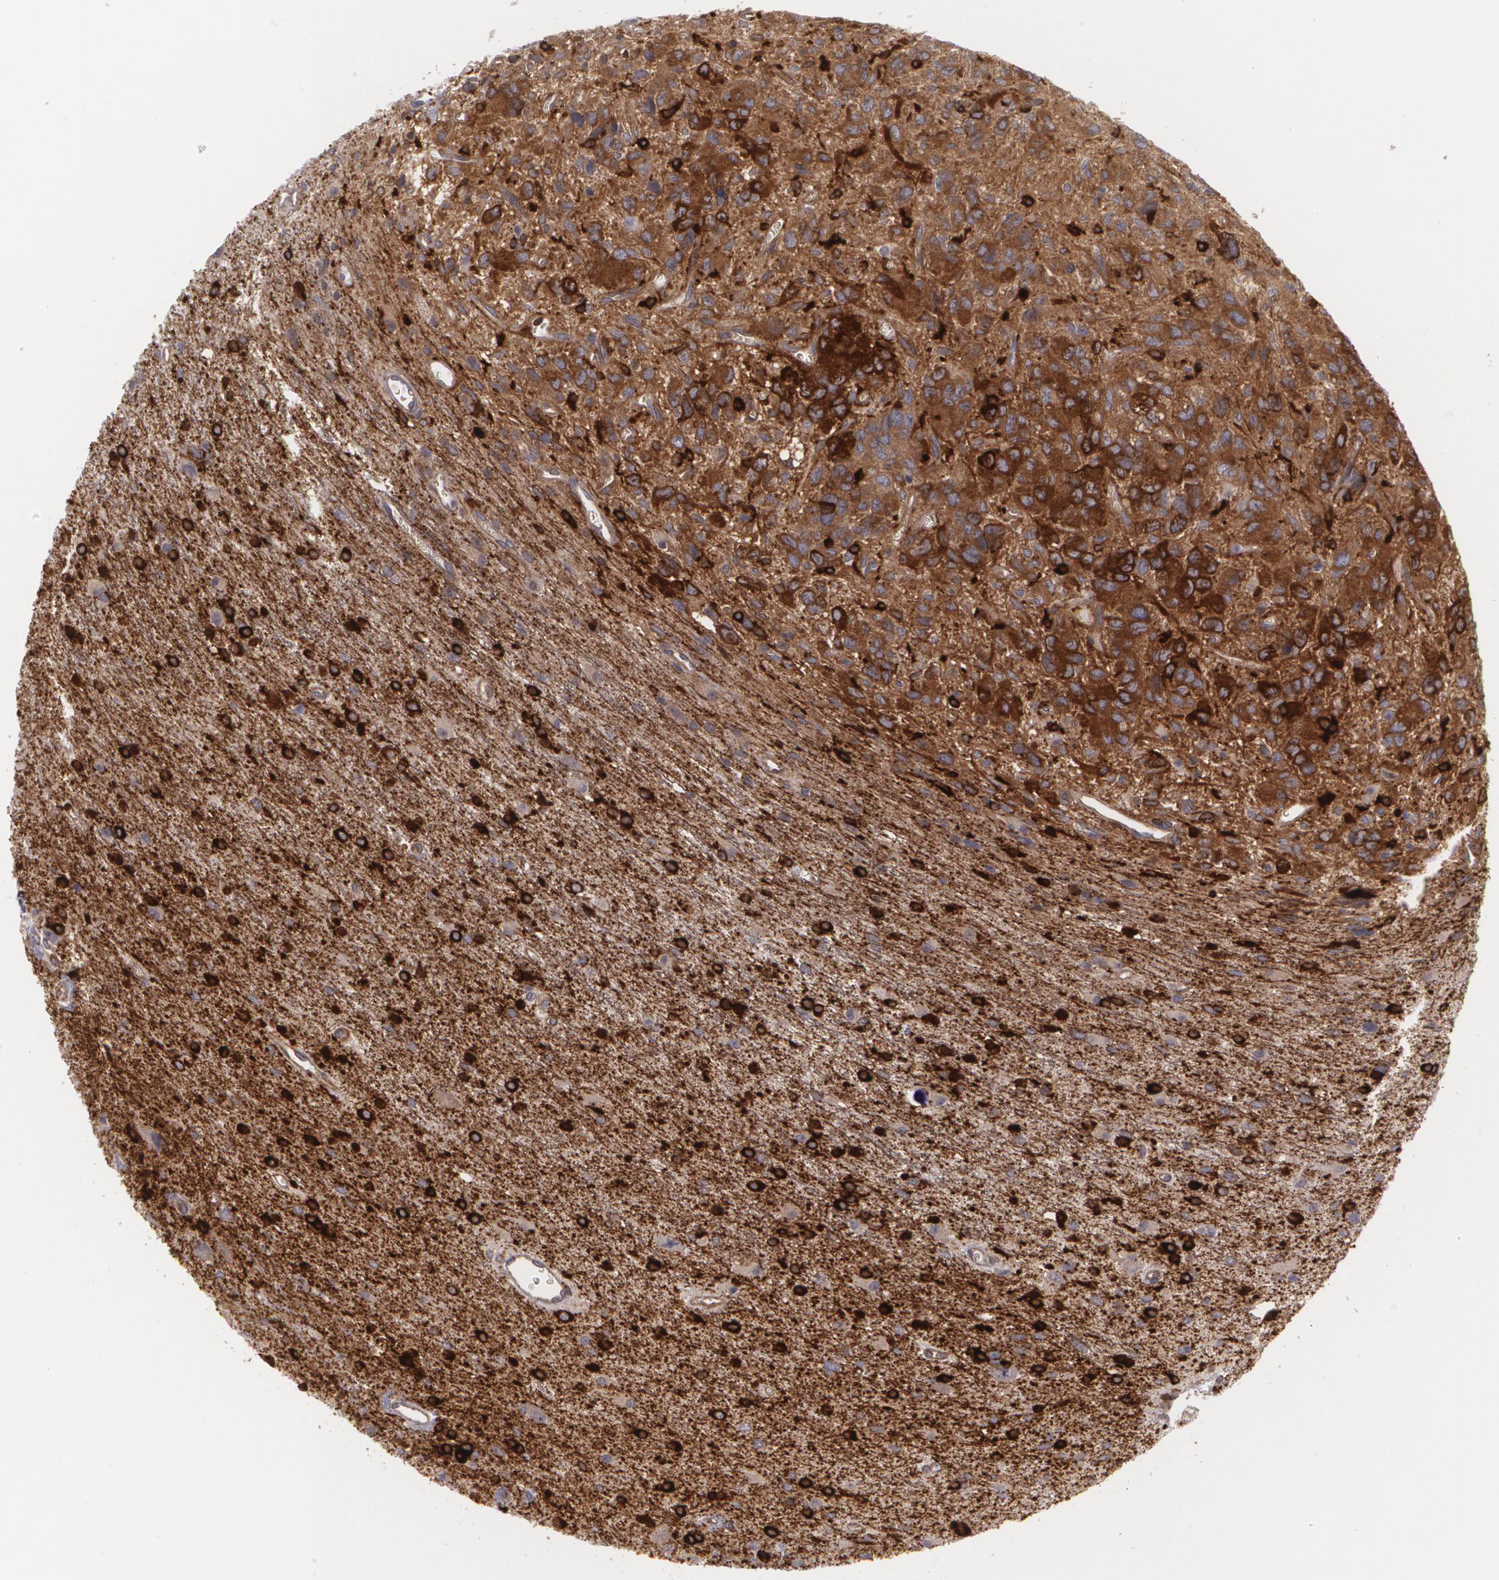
{"staining": {"intensity": "strong", "quantity": ">75%", "location": "cytoplasmic/membranous"}, "tissue": "glioma", "cell_type": "Tumor cells", "image_type": "cancer", "snomed": [{"axis": "morphology", "description": "Glioma, malignant, Low grade"}, {"axis": "topography", "description": "Brain"}], "caption": "An image of glioma stained for a protein shows strong cytoplasmic/membranous brown staining in tumor cells.", "gene": "BIN1", "patient": {"sex": "female", "age": 15}}